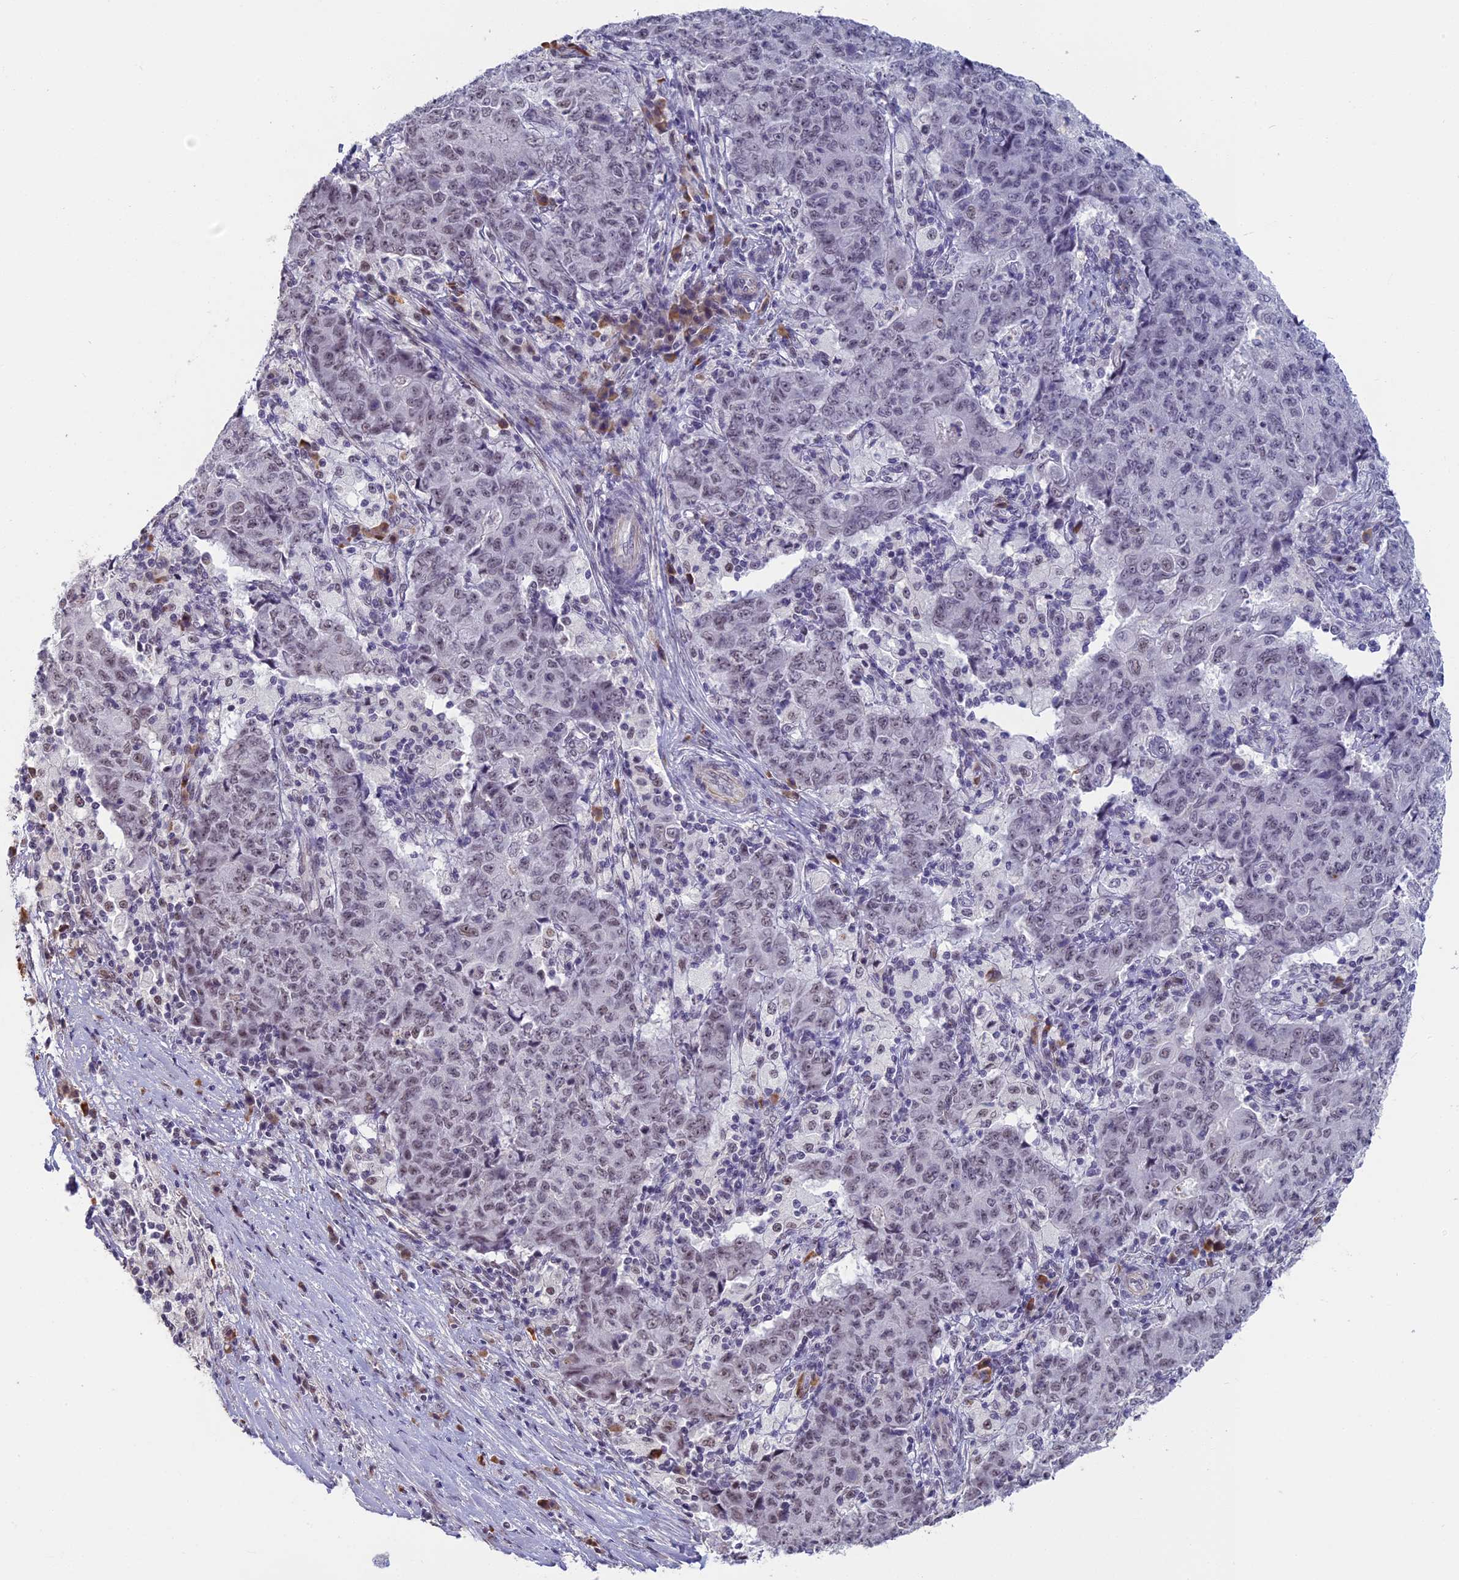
{"staining": {"intensity": "weak", "quantity": "<25%", "location": "nuclear"}, "tissue": "ovarian cancer", "cell_type": "Tumor cells", "image_type": "cancer", "snomed": [{"axis": "morphology", "description": "Carcinoma, endometroid"}, {"axis": "topography", "description": "Ovary"}], "caption": "The immunohistochemistry (IHC) photomicrograph has no significant expression in tumor cells of endometroid carcinoma (ovarian) tissue.", "gene": "MORF4L1", "patient": {"sex": "female", "age": 42}}